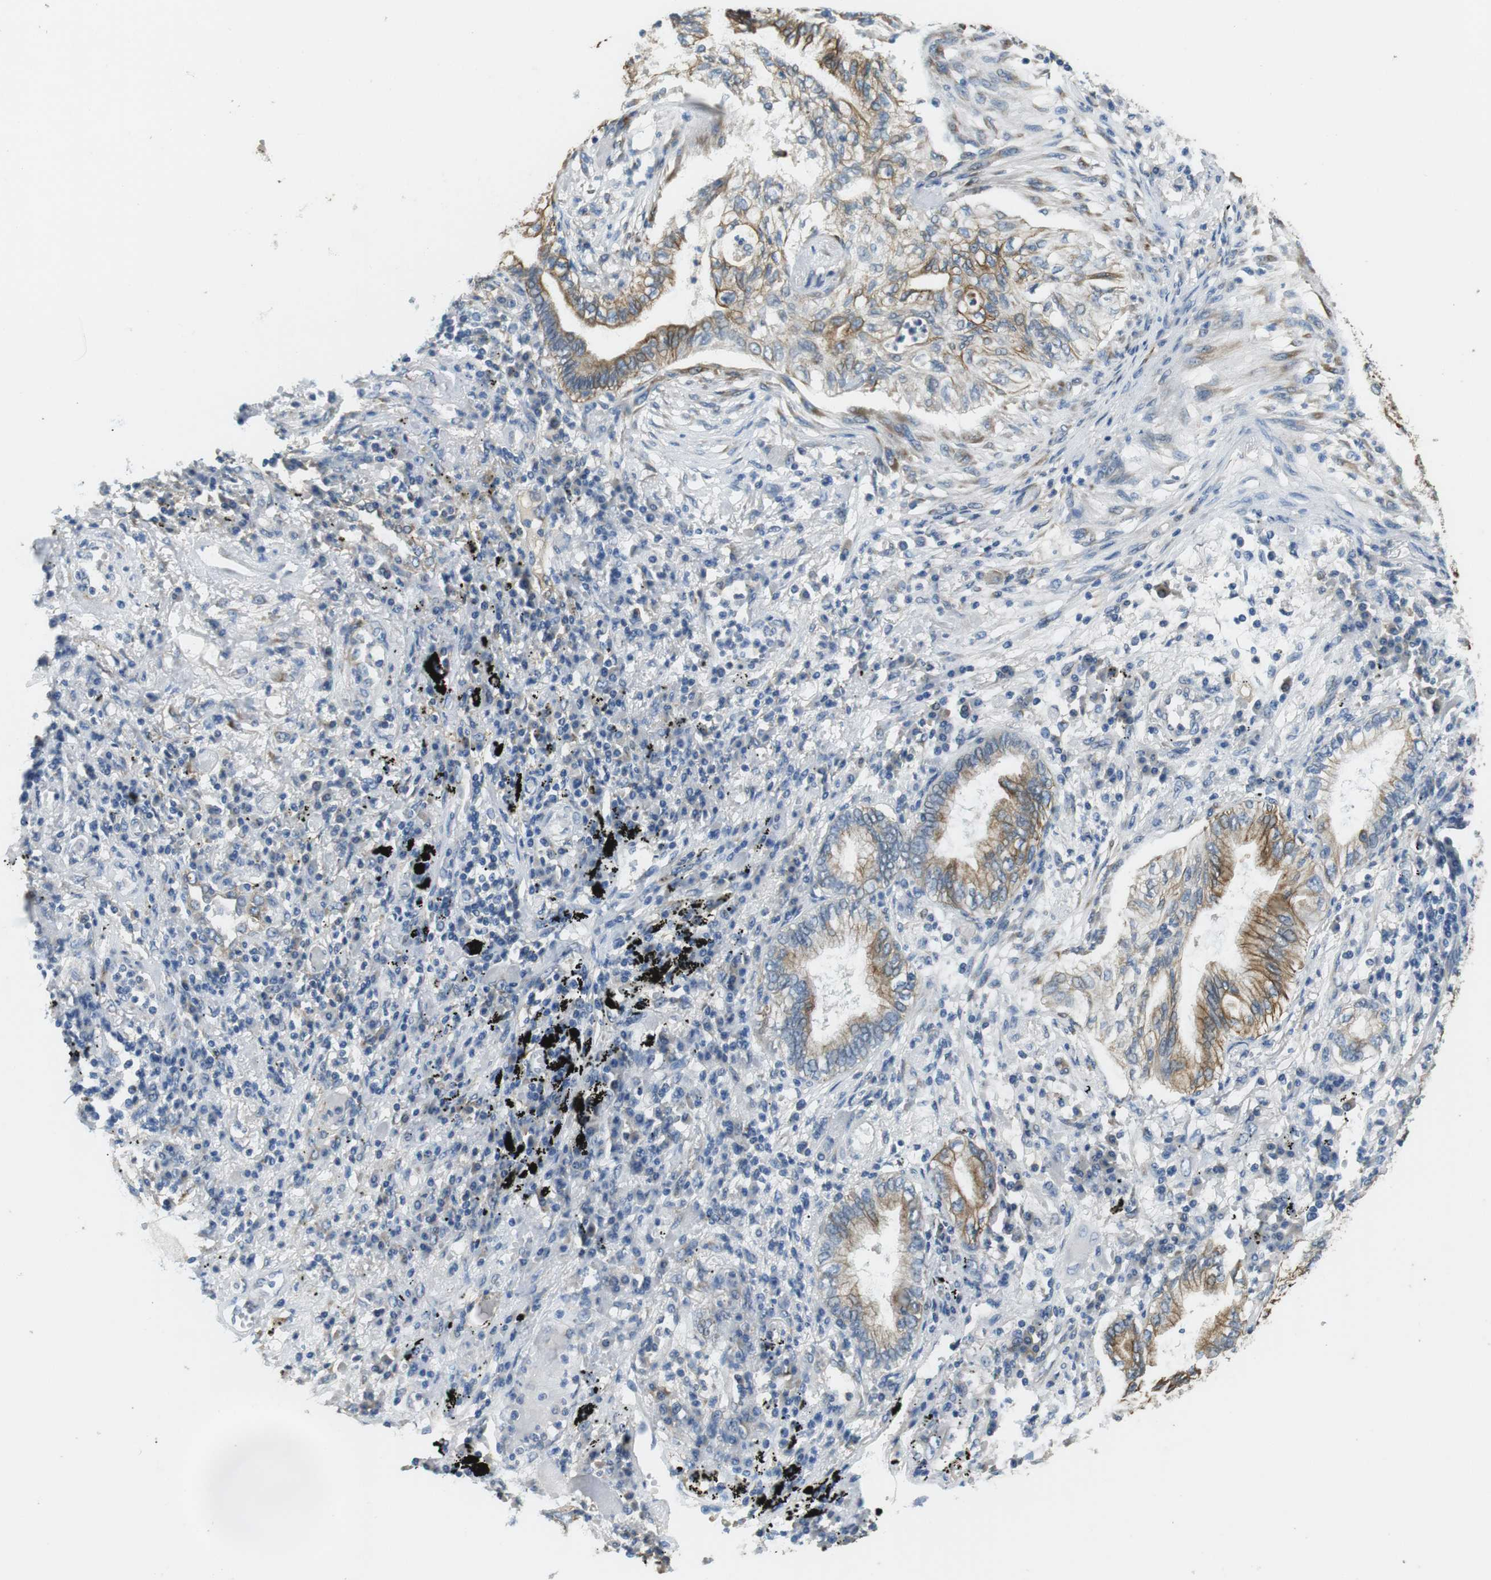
{"staining": {"intensity": "moderate", "quantity": ">75%", "location": "cytoplasmic/membranous"}, "tissue": "lung cancer", "cell_type": "Tumor cells", "image_type": "cancer", "snomed": [{"axis": "morphology", "description": "Normal tissue, NOS"}, {"axis": "morphology", "description": "Adenocarcinoma, NOS"}, {"axis": "topography", "description": "Bronchus"}, {"axis": "topography", "description": "Lung"}], "caption": "Protein expression analysis of human lung adenocarcinoma reveals moderate cytoplasmic/membranous staining in approximately >75% of tumor cells. Immunohistochemistry (ihc) stains the protein of interest in brown and the nuclei are stained blue.", "gene": "UNC5CL", "patient": {"sex": "female", "age": 70}}